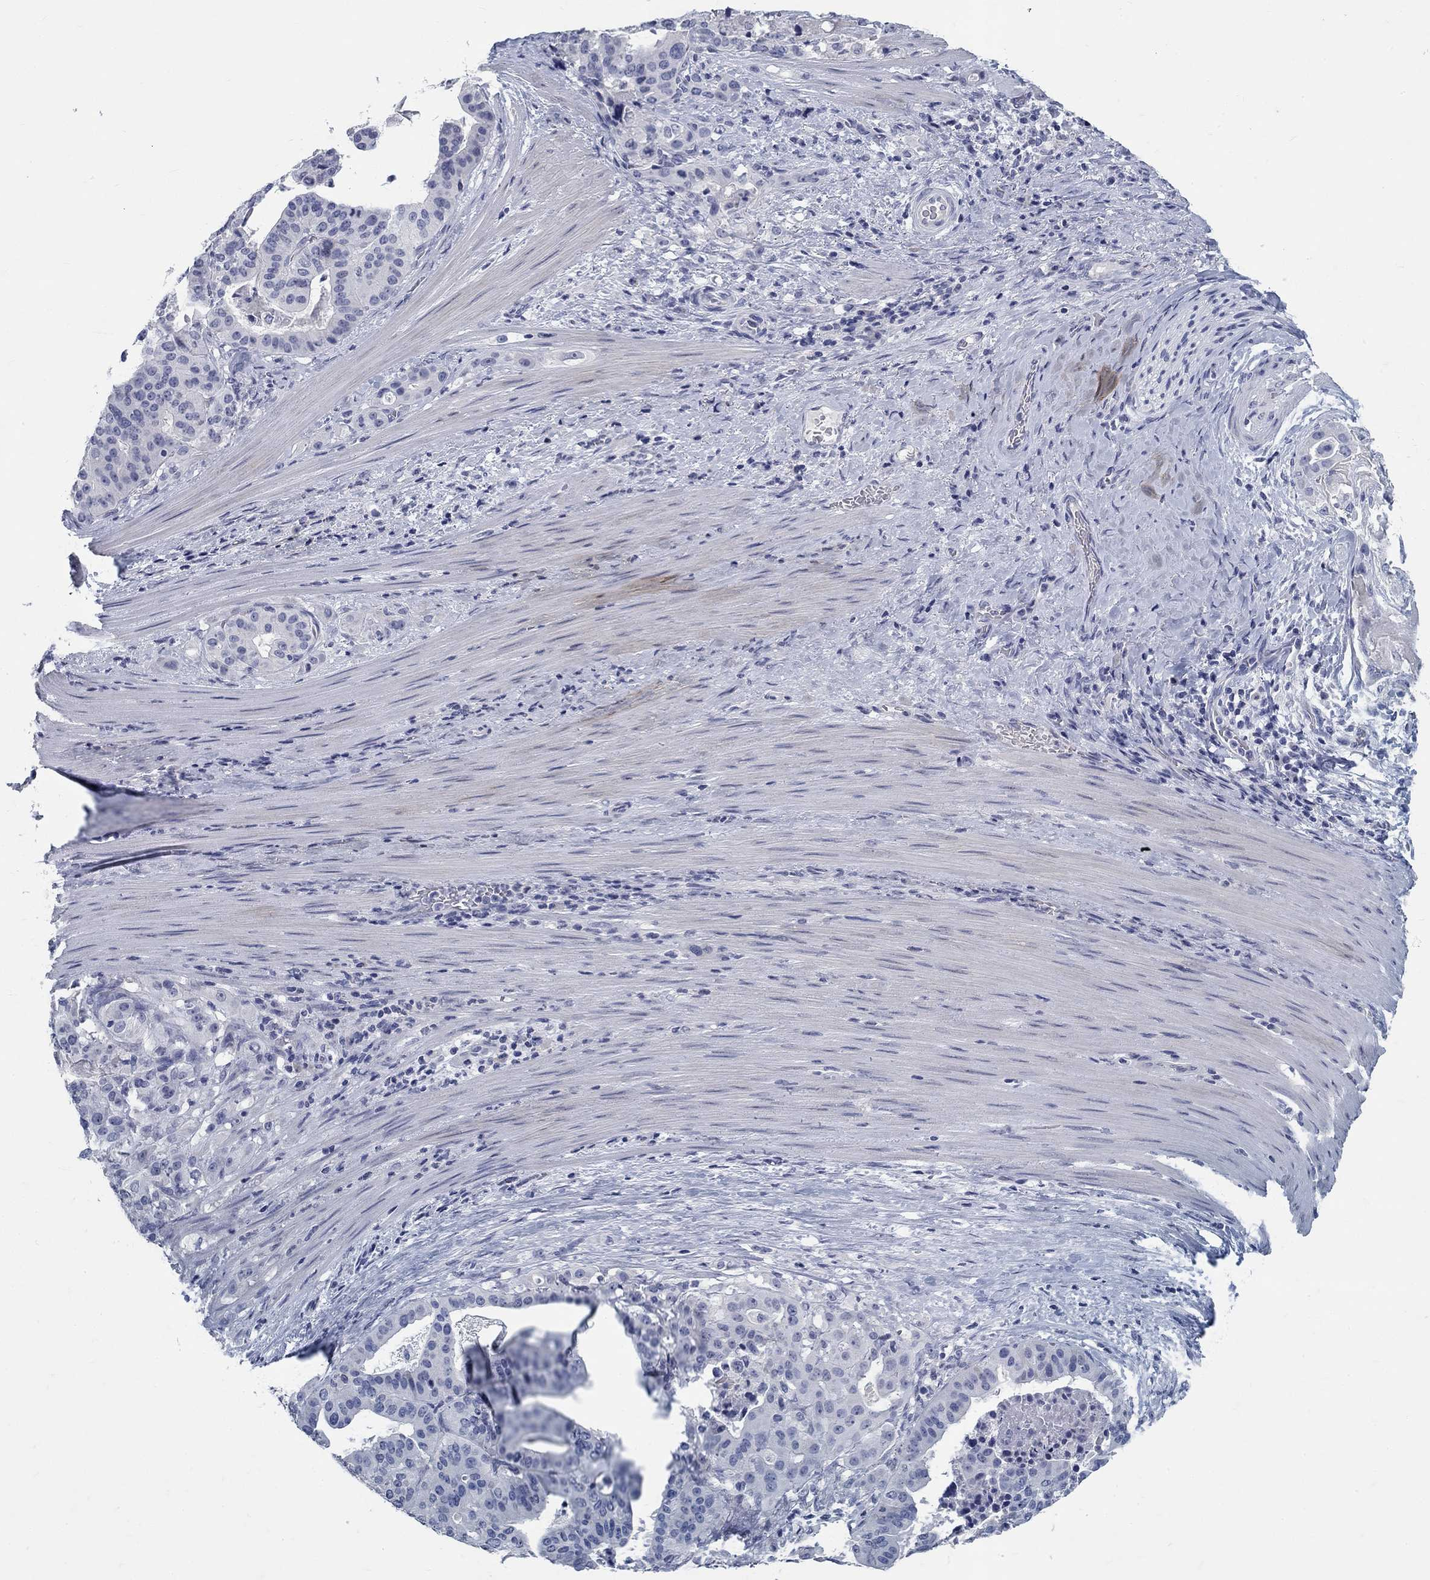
{"staining": {"intensity": "negative", "quantity": "none", "location": "none"}, "tissue": "stomach cancer", "cell_type": "Tumor cells", "image_type": "cancer", "snomed": [{"axis": "morphology", "description": "Adenocarcinoma, NOS"}, {"axis": "topography", "description": "Stomach"}], "caption": "A histopathology image of stomach cancer stained for a protein exhibits no brown staining in tumor cells.", "gene": "ELAVL4", "patient": {"sex": "male", "age": 48}}